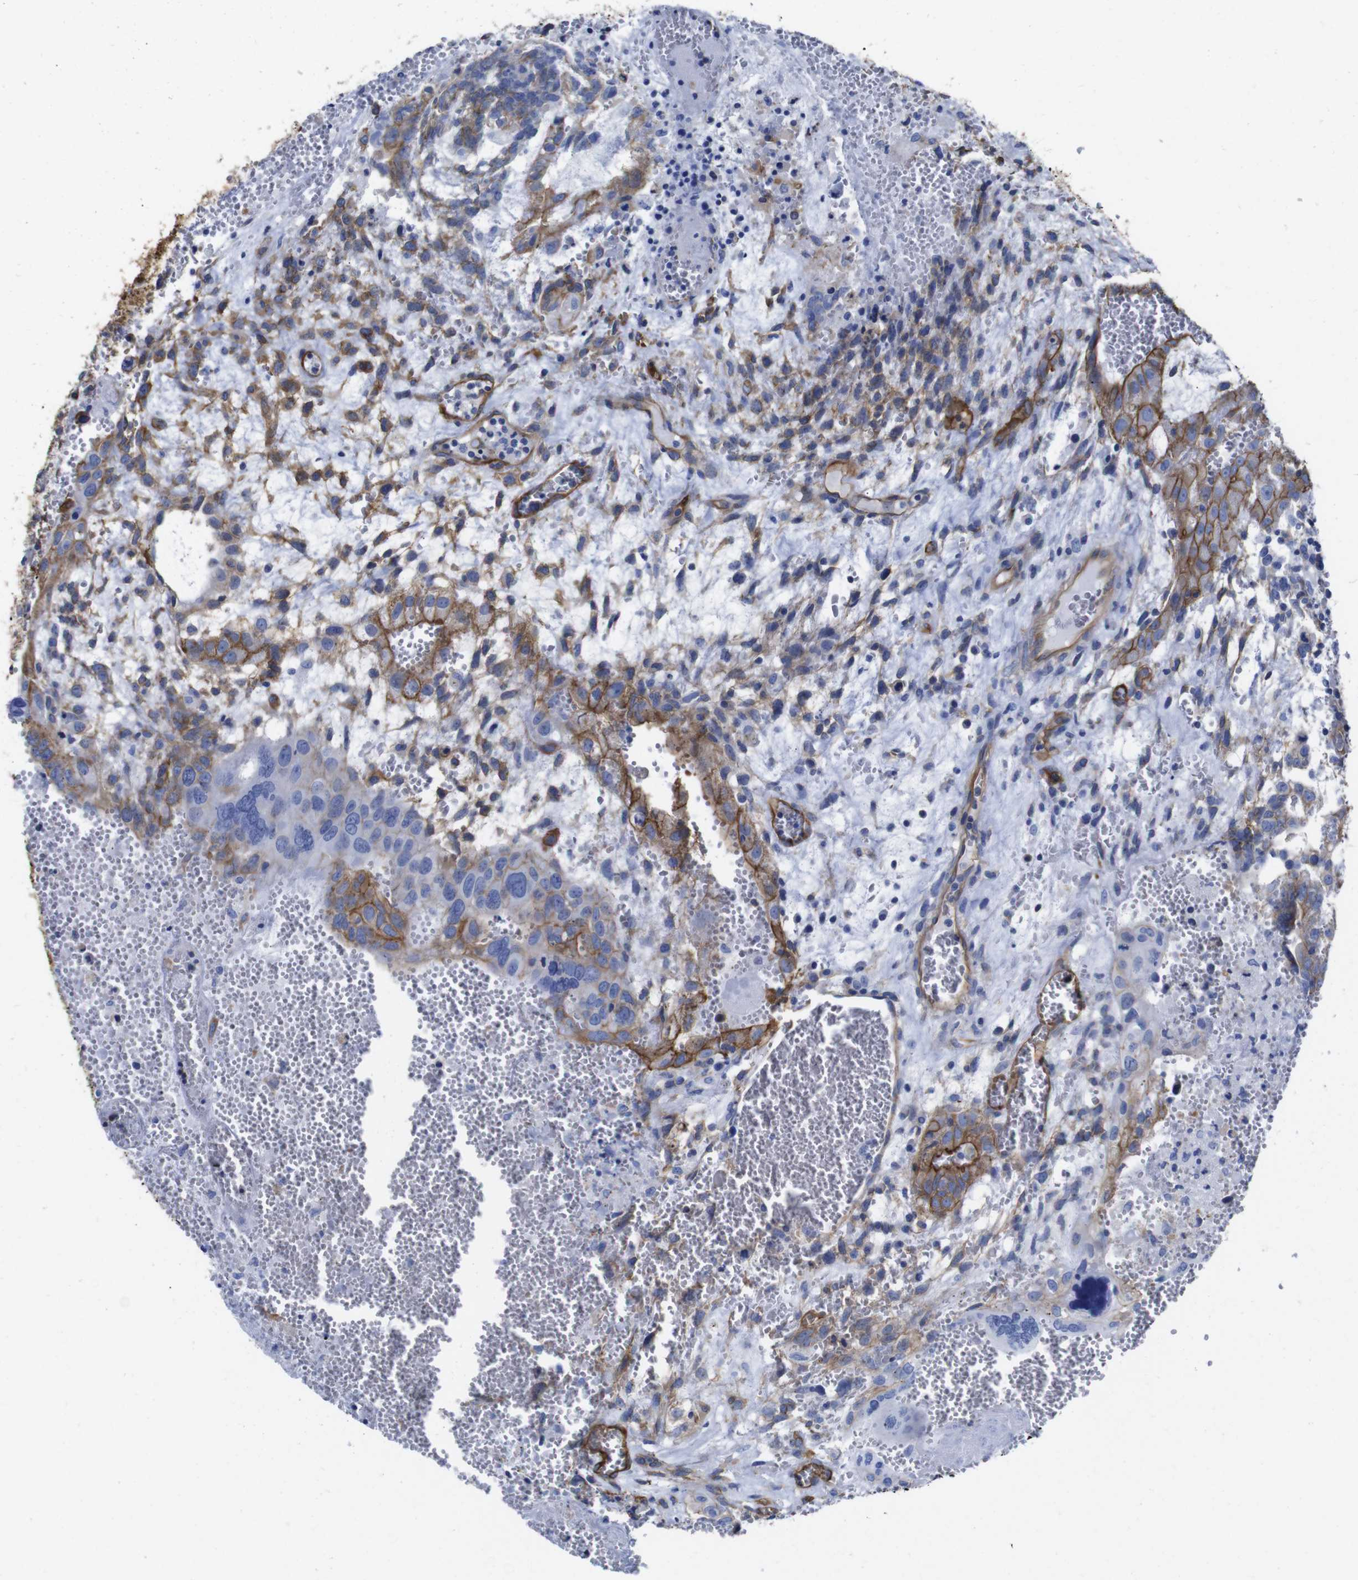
{"staining": {"intensity": "moderate", "quantity": ">75%", "location": "cytoplasmic/membranous"}, "tissue": "testis cancer", "cell_type": "Tumor cells", "image_type": "cancer", "snomed": [{"axis": "morphology", "description": "Seminoma, NOS"}, {"axis": "morphology", "description": "Carcinoma, Embryonal, NOS"}, {"axis": "topography", "description": "Testis"}], "caption": "Moderate cytoplasmic/membranous protein positivity is identified in approximately >75% of tumor cells in testis cancer (seminoma).", "gene": "SPTBN1", "patient": {"sex": "male", "age": 52}}